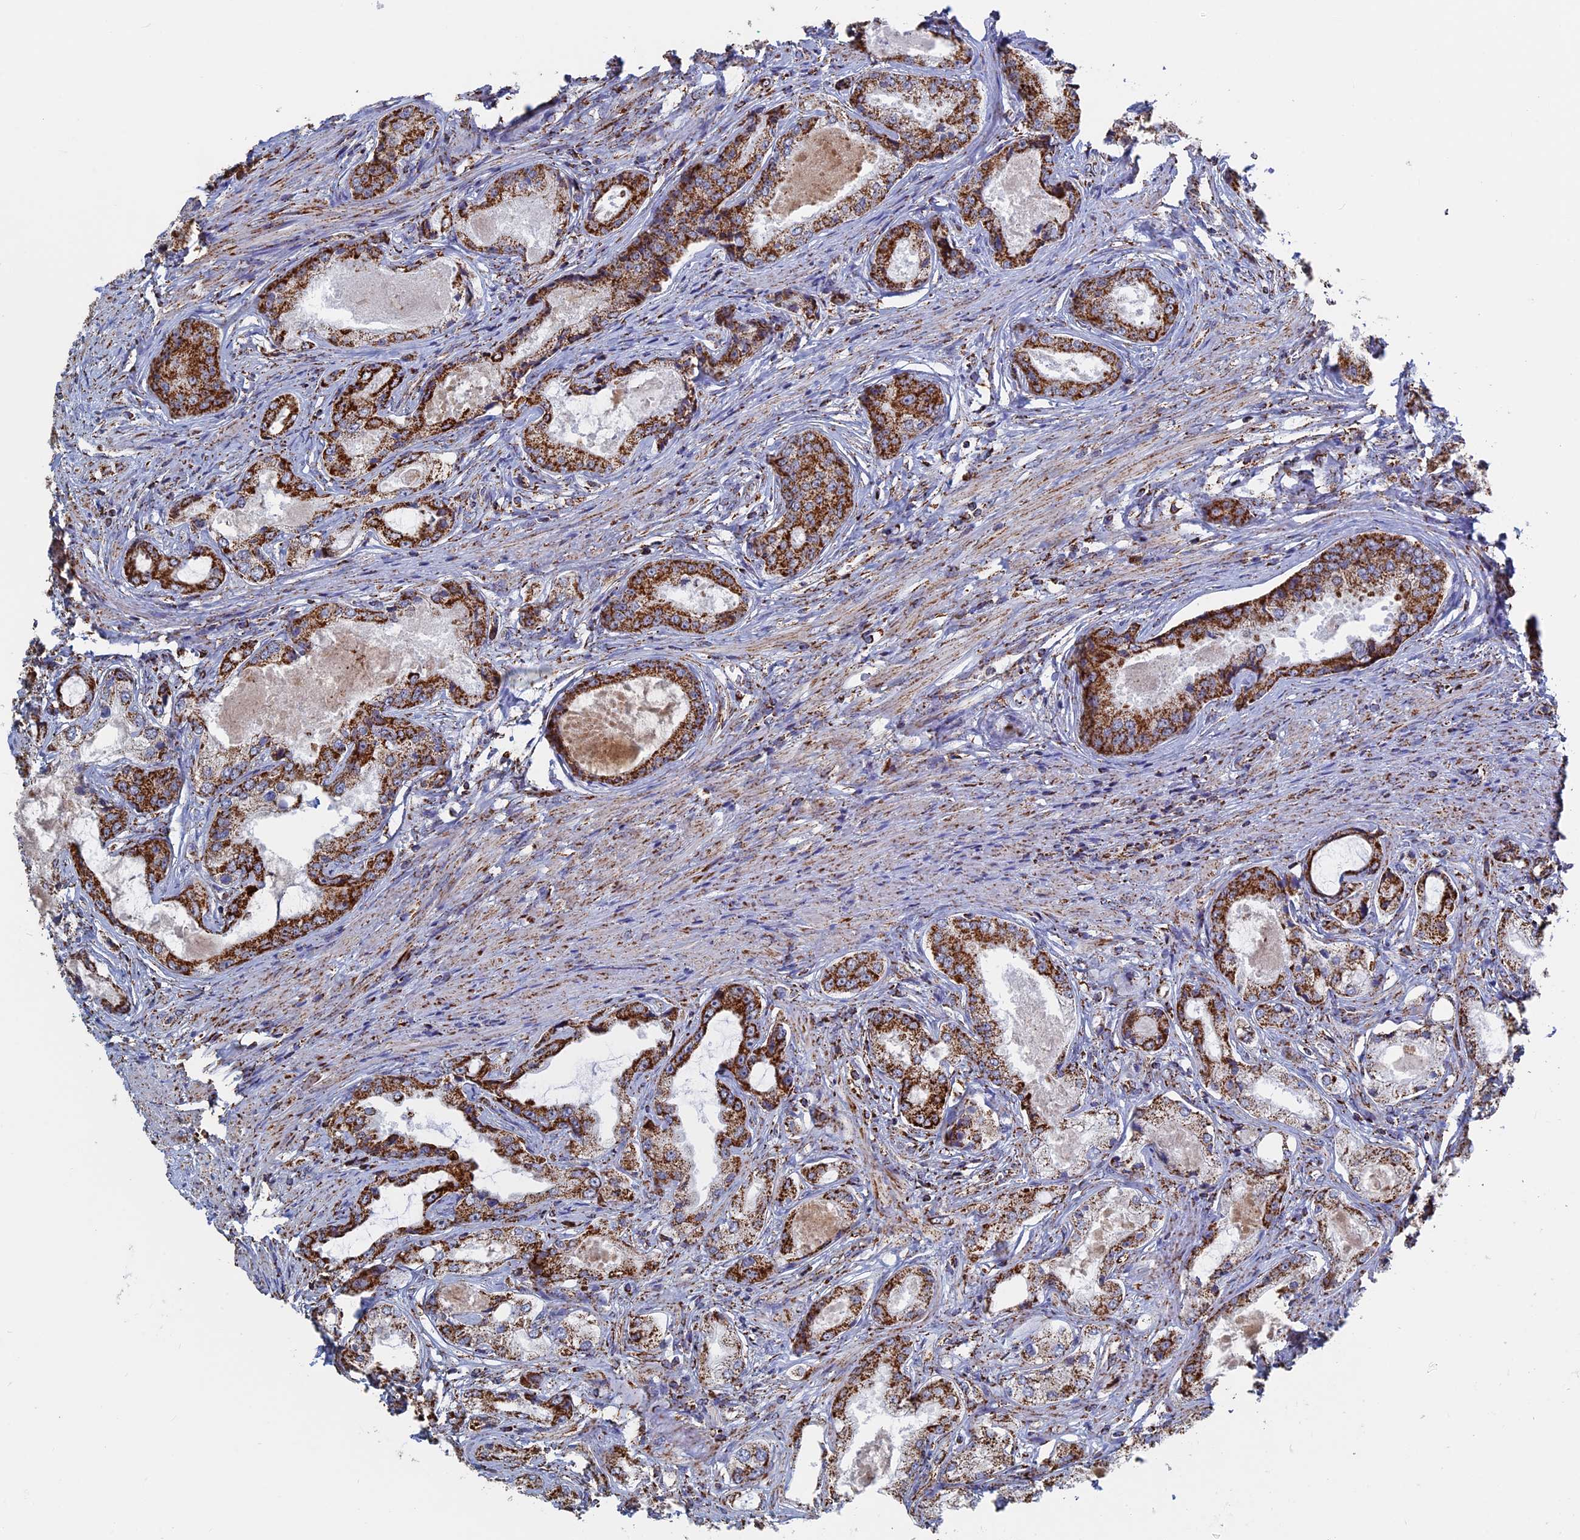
{"staining": {"intensity": "strong", "quantity": ">75%", "location": "cytoplasmic/membranous"}, "tissue": "prostate cancer", "cell_type": "Tumor cells", "image_type": "cancer", "snomed": [{"axis": "morphology", "description": "Adenocarcinoma, Low grade"}, {"axis": "topography", "description": "Prostate"}], "caption": "IHC histopathology image of neoplastic tissue: prostate cancer (adenocarcinoma (low-grade)) stained using IHC exhibits high levels of strong protein expression localized specifically in the cytoplasmic/membranous of tumor cells, appearing as a cytoplasmic/membranous brown color.", "gene": "SEC24D", "patient": {"sex": "male", "age": 68}}